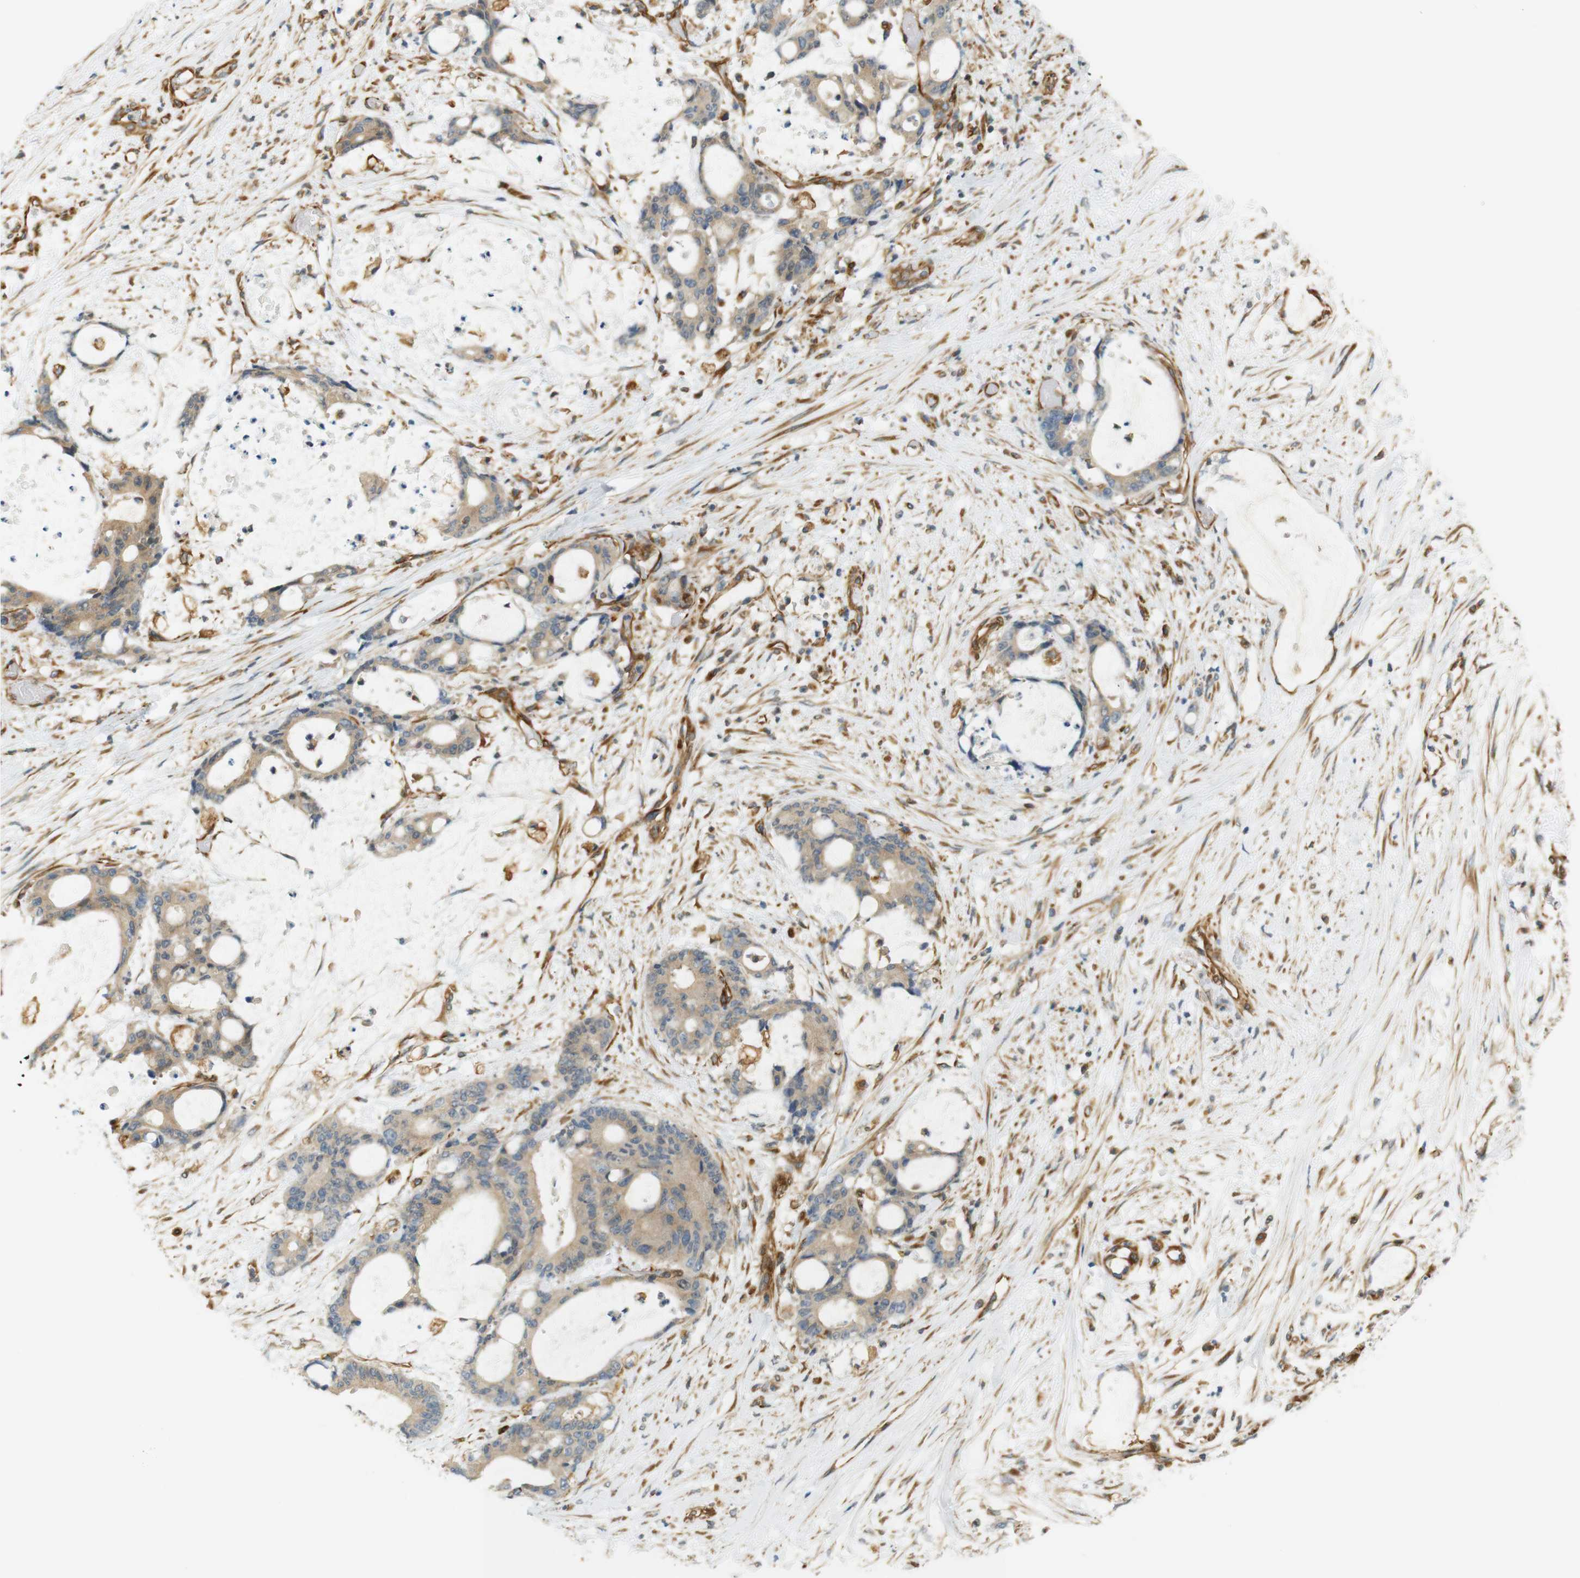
{"staining": {"intensity": "weak", "quantity": ">75%", "location": "cytoplasmic/membranous"}, "tissue": "liver cancer", "cell_type": "Tumor cells", "image_type": "cancer", "snomed": [{"axis": "morphology", "description": "Cholangiocarcinoma"}, {"axis": "topography", "description": "Liver"}], "caption": "A brown stain labels weak cytoplasmic/membranous positivity of a protein in human cholangiocarcinoma (liver) tumor cells.", "gene": "CYTH3", "patient": {"sex": "female", "age": 73}}